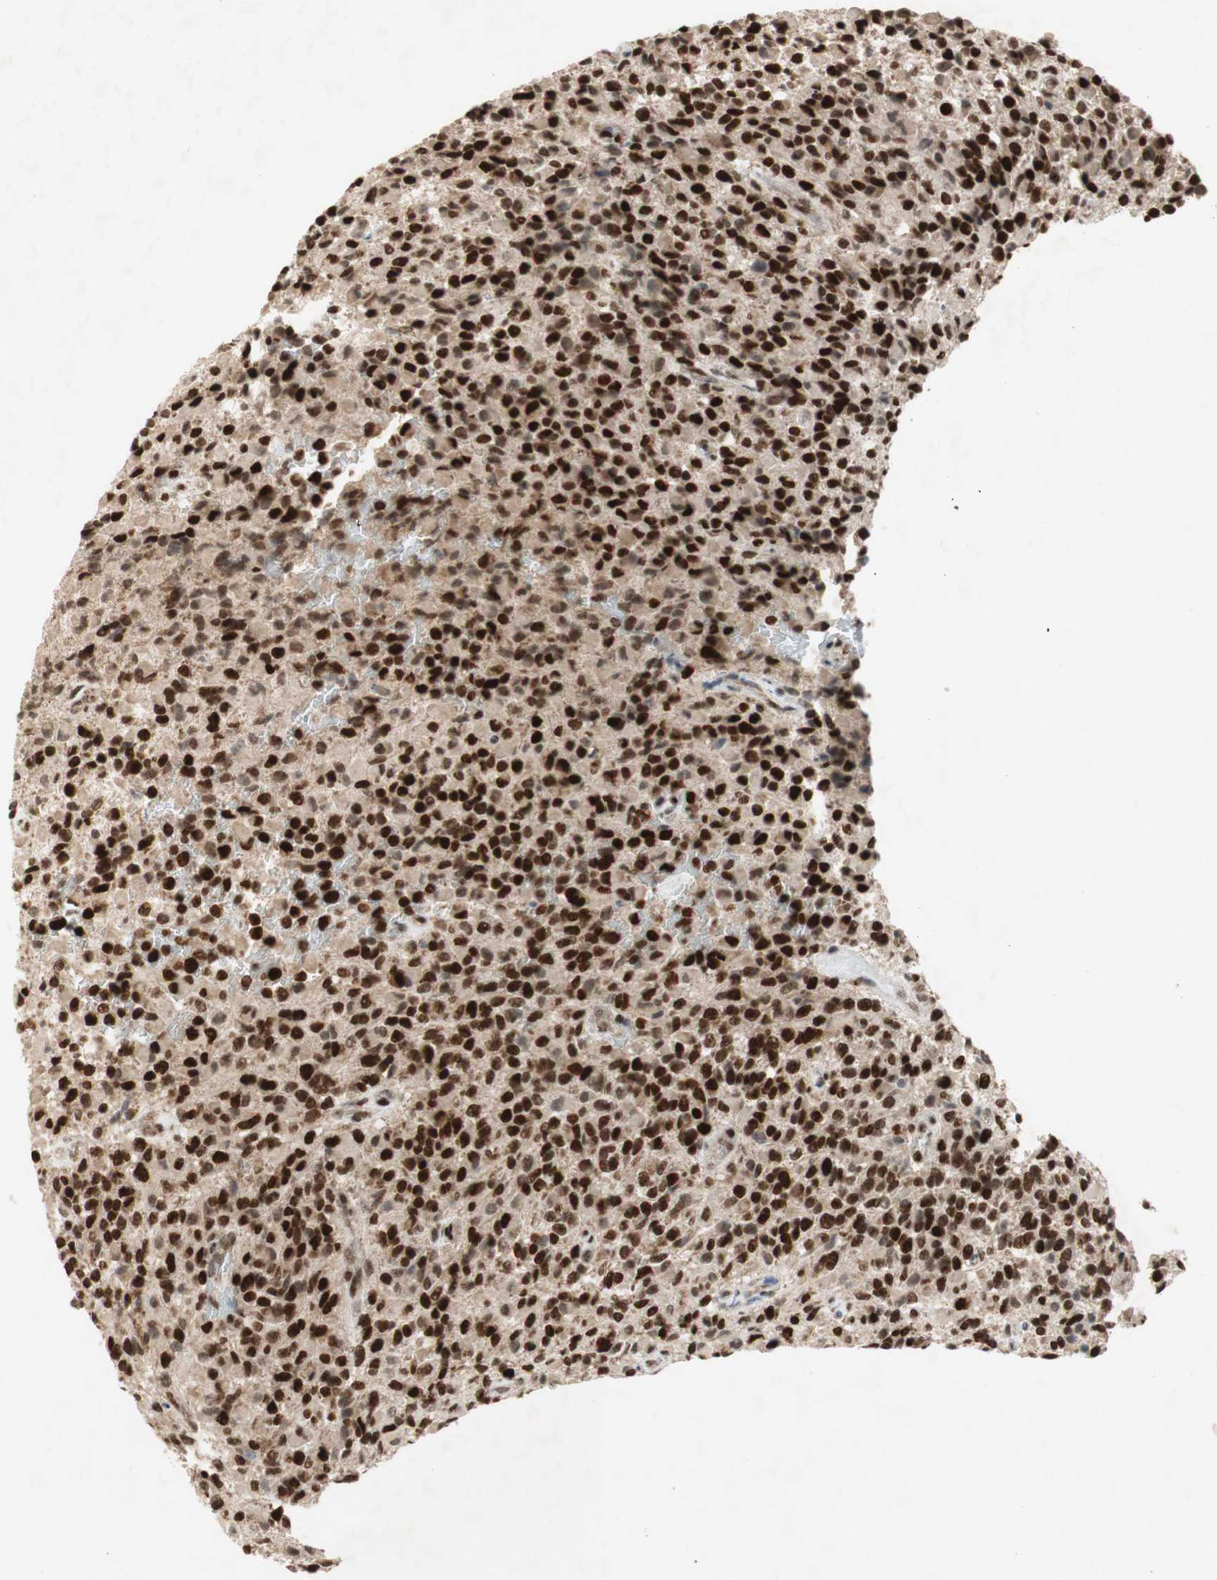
{"staining": {"intensity": "strong", "quantity": ">75%", "location": "nuclear"}, "tissue": "glioma", "cell_type": "Tumor cells", "image_type": "cancer", "snomed": [{"axis": "morphology", "description": "Glioma, malignant, High grade"}, {"axis": "topography", "description": "Brain"}], "caption": "Human glioma stained with a protein marker demonstrates strong staining in tumor cells.", "gene": "DNMT3A", "patient": {"sex": "male", "age": 71}}